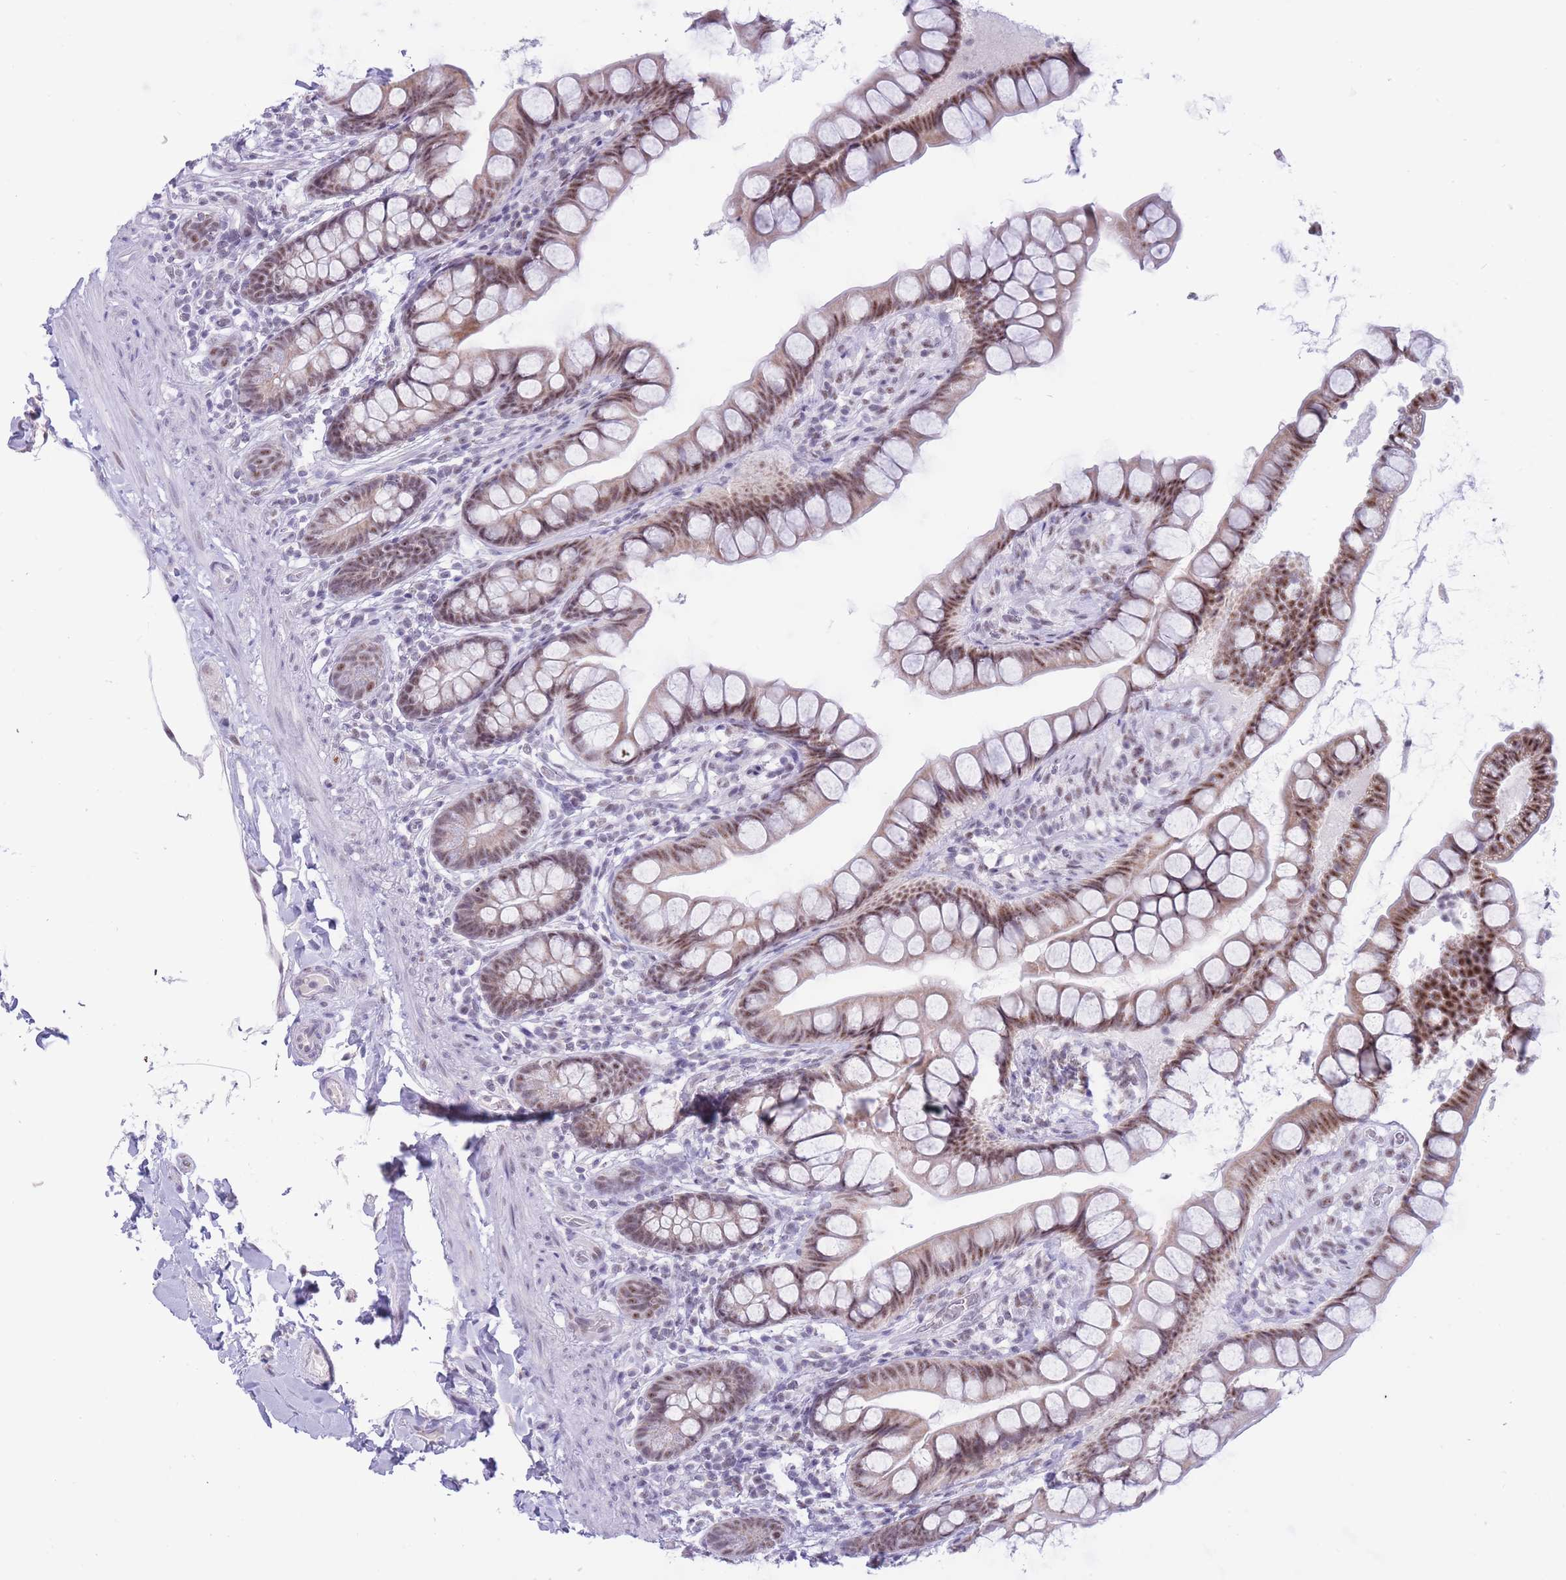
{"staining": {"intensity": "moderate", "quantity": "25%-75%", "location": "nuclear"}, "tissue": "small intestine", "cell_type": "Glandular cells", "image_type": "normal", "snomed": [{"axis": "morphology", "description": "Normal tissue, NOS"}, {"axis": "topography", "description": "Small intestine"}], "caption": "Glandular cells exhibit medium levels of moderate nuclear staining in approximately 25%-75% of cells in unremarkable human small intestine.", "gene": "CYP2B6", "patient": {"sex": "male", "age": 70}}